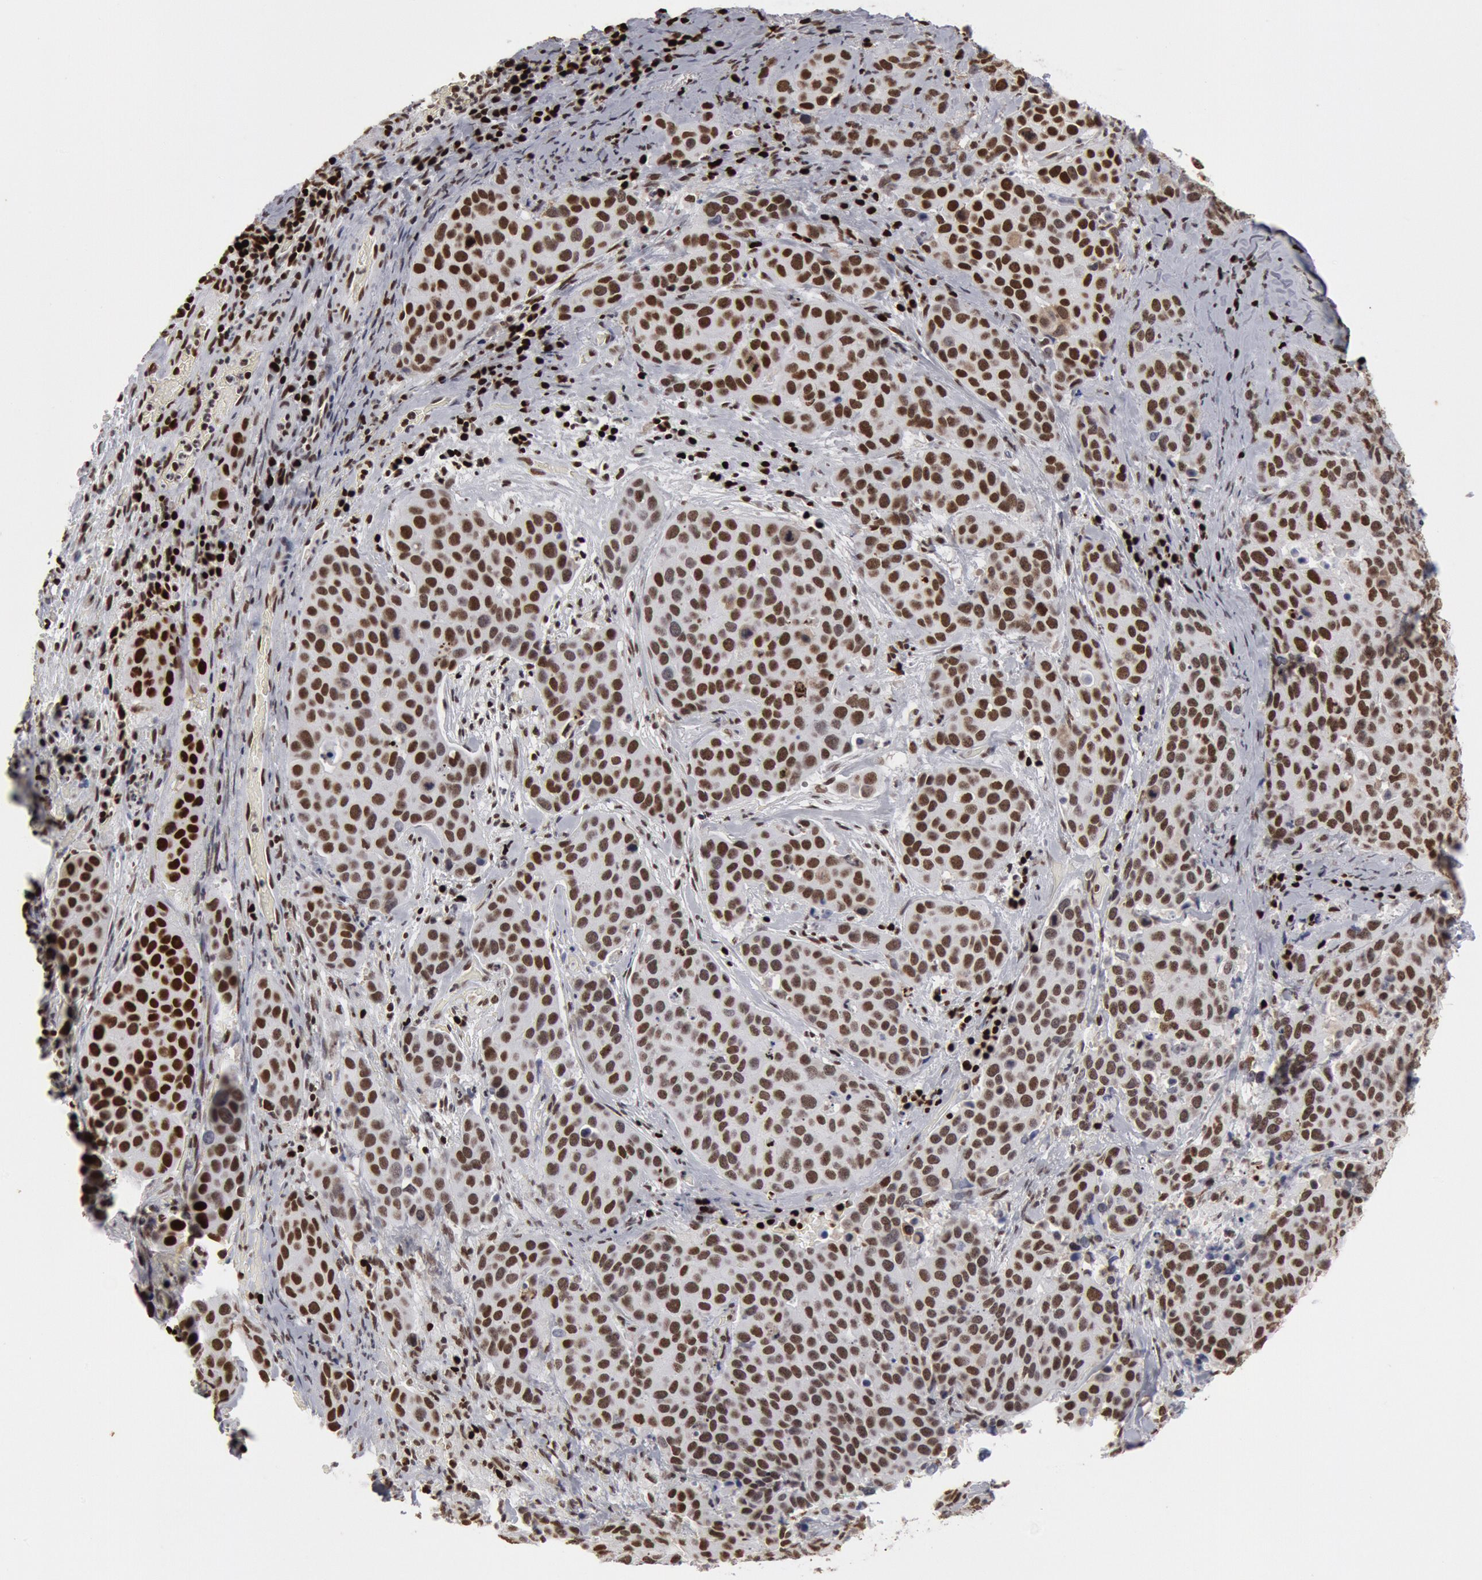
{"staining": {"intensity": "strong", "quantity": ">75%", "location": "nuclear"}, "tissue": "cervical cancer", "cell_type": "Tumor cells", "image_type": "cancer", "snomed": [{"axis": "morphology", "description": "Squamous cell carcinoma, NOS"}, {"axis": "topography", "description": "Cervix"}], "caption": "The immunohistochemical stain highlights strong nuclear staining in tumor cells of cervical cancer (squamous cell carcinoma) tissue.", "gene": "SUB1", "patient": {"sex": "female", "age": 54}}